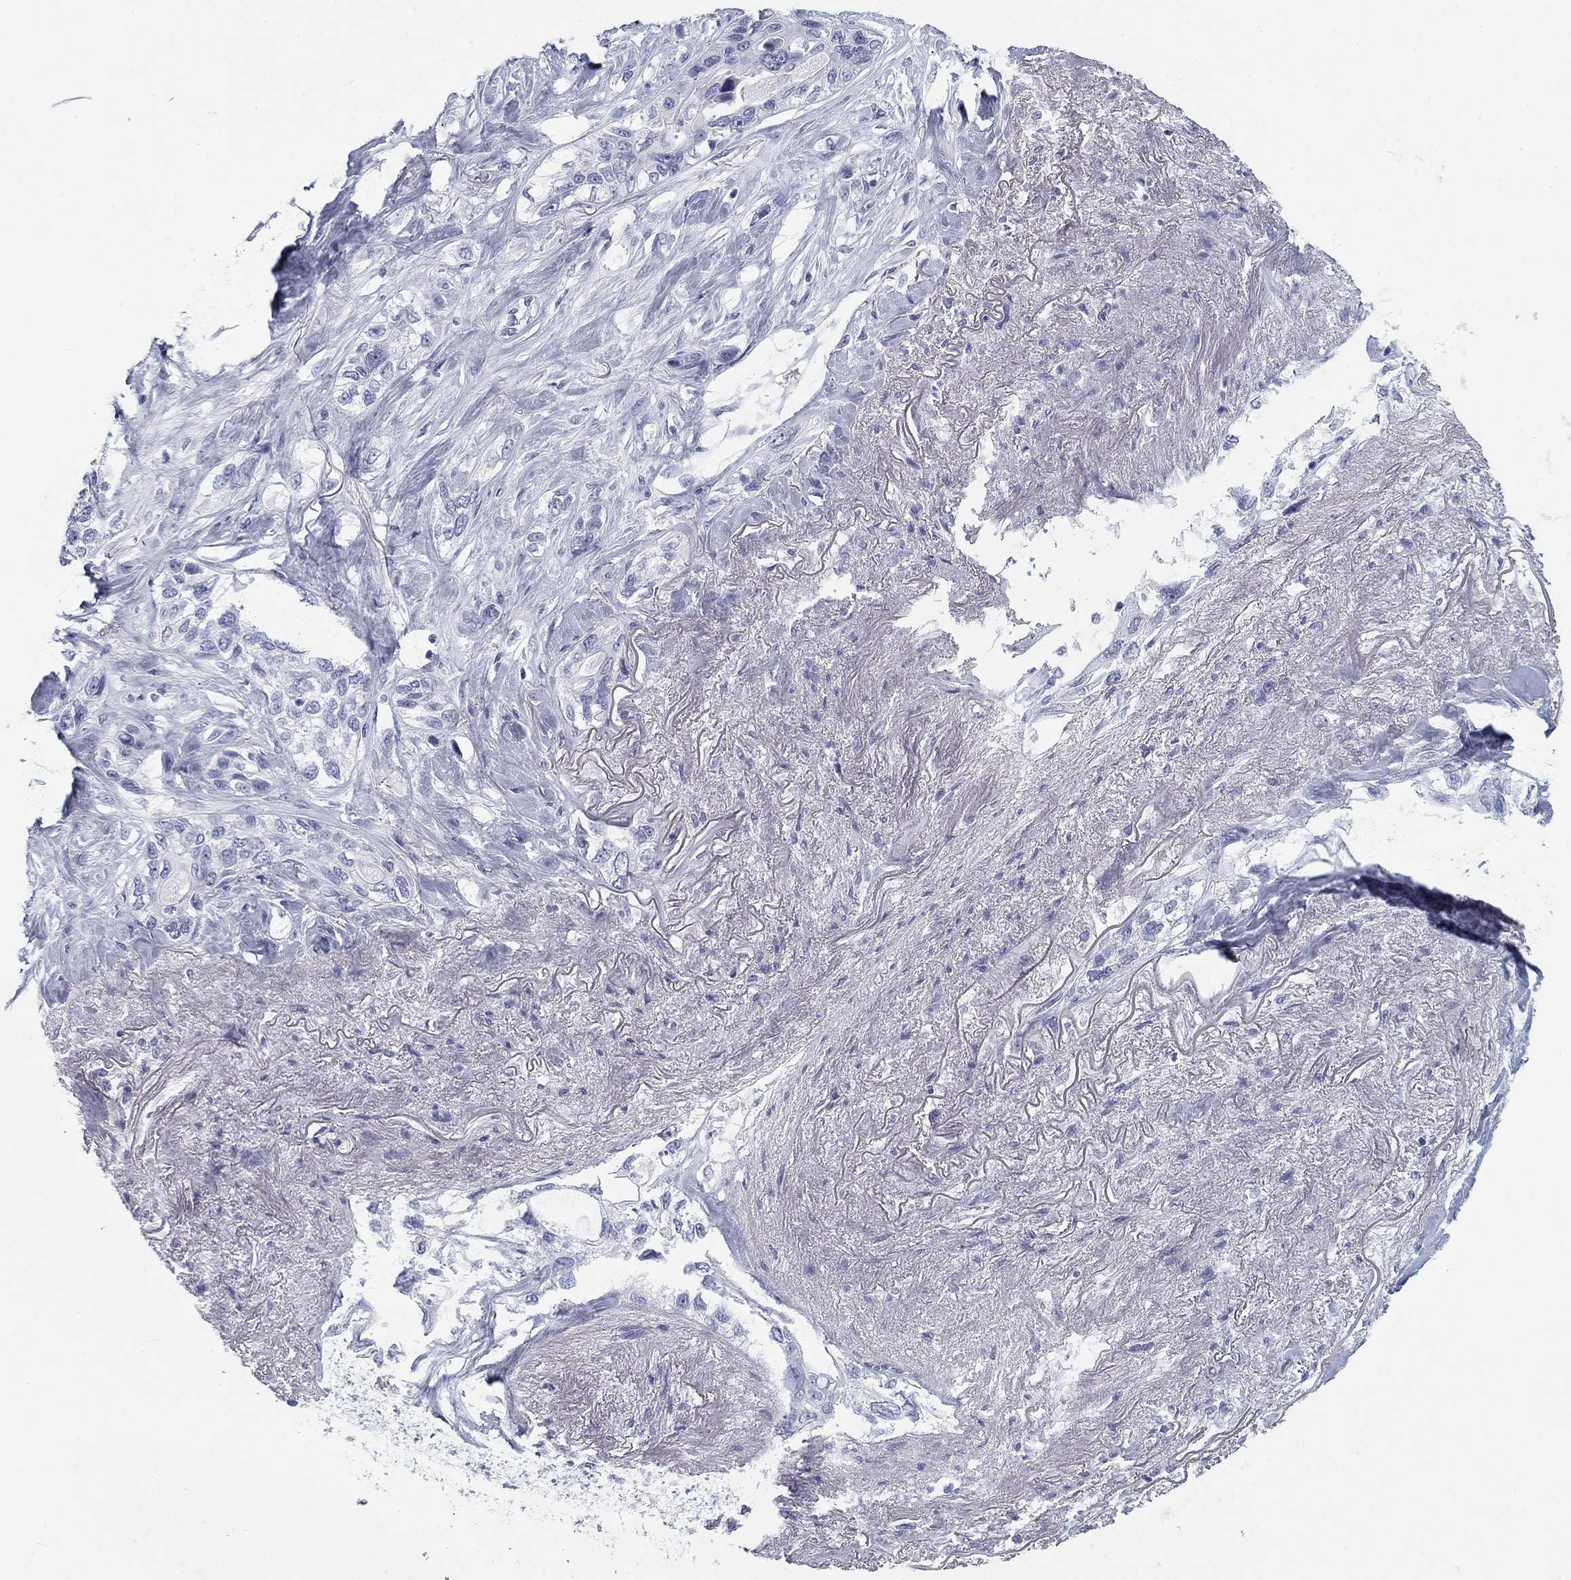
{"staining": {"intensity": "negative", "quantity": "none", "location": "none"}, "tissue": "lung cancer", "cell_type": "Tumor cells", "image_type": "cancer", "snomed": [{"axis": "morphology", "description": "Squamous cell carcinoma, NOS"}, {"axis": "topography", "description": "Lung"}], "caption": "Tumor cells are negative for brown protein staining in lung cancer (squamous cell carcinoma).", "gene": "CALB1", "patient": {"sex": "female", "age": 70}}